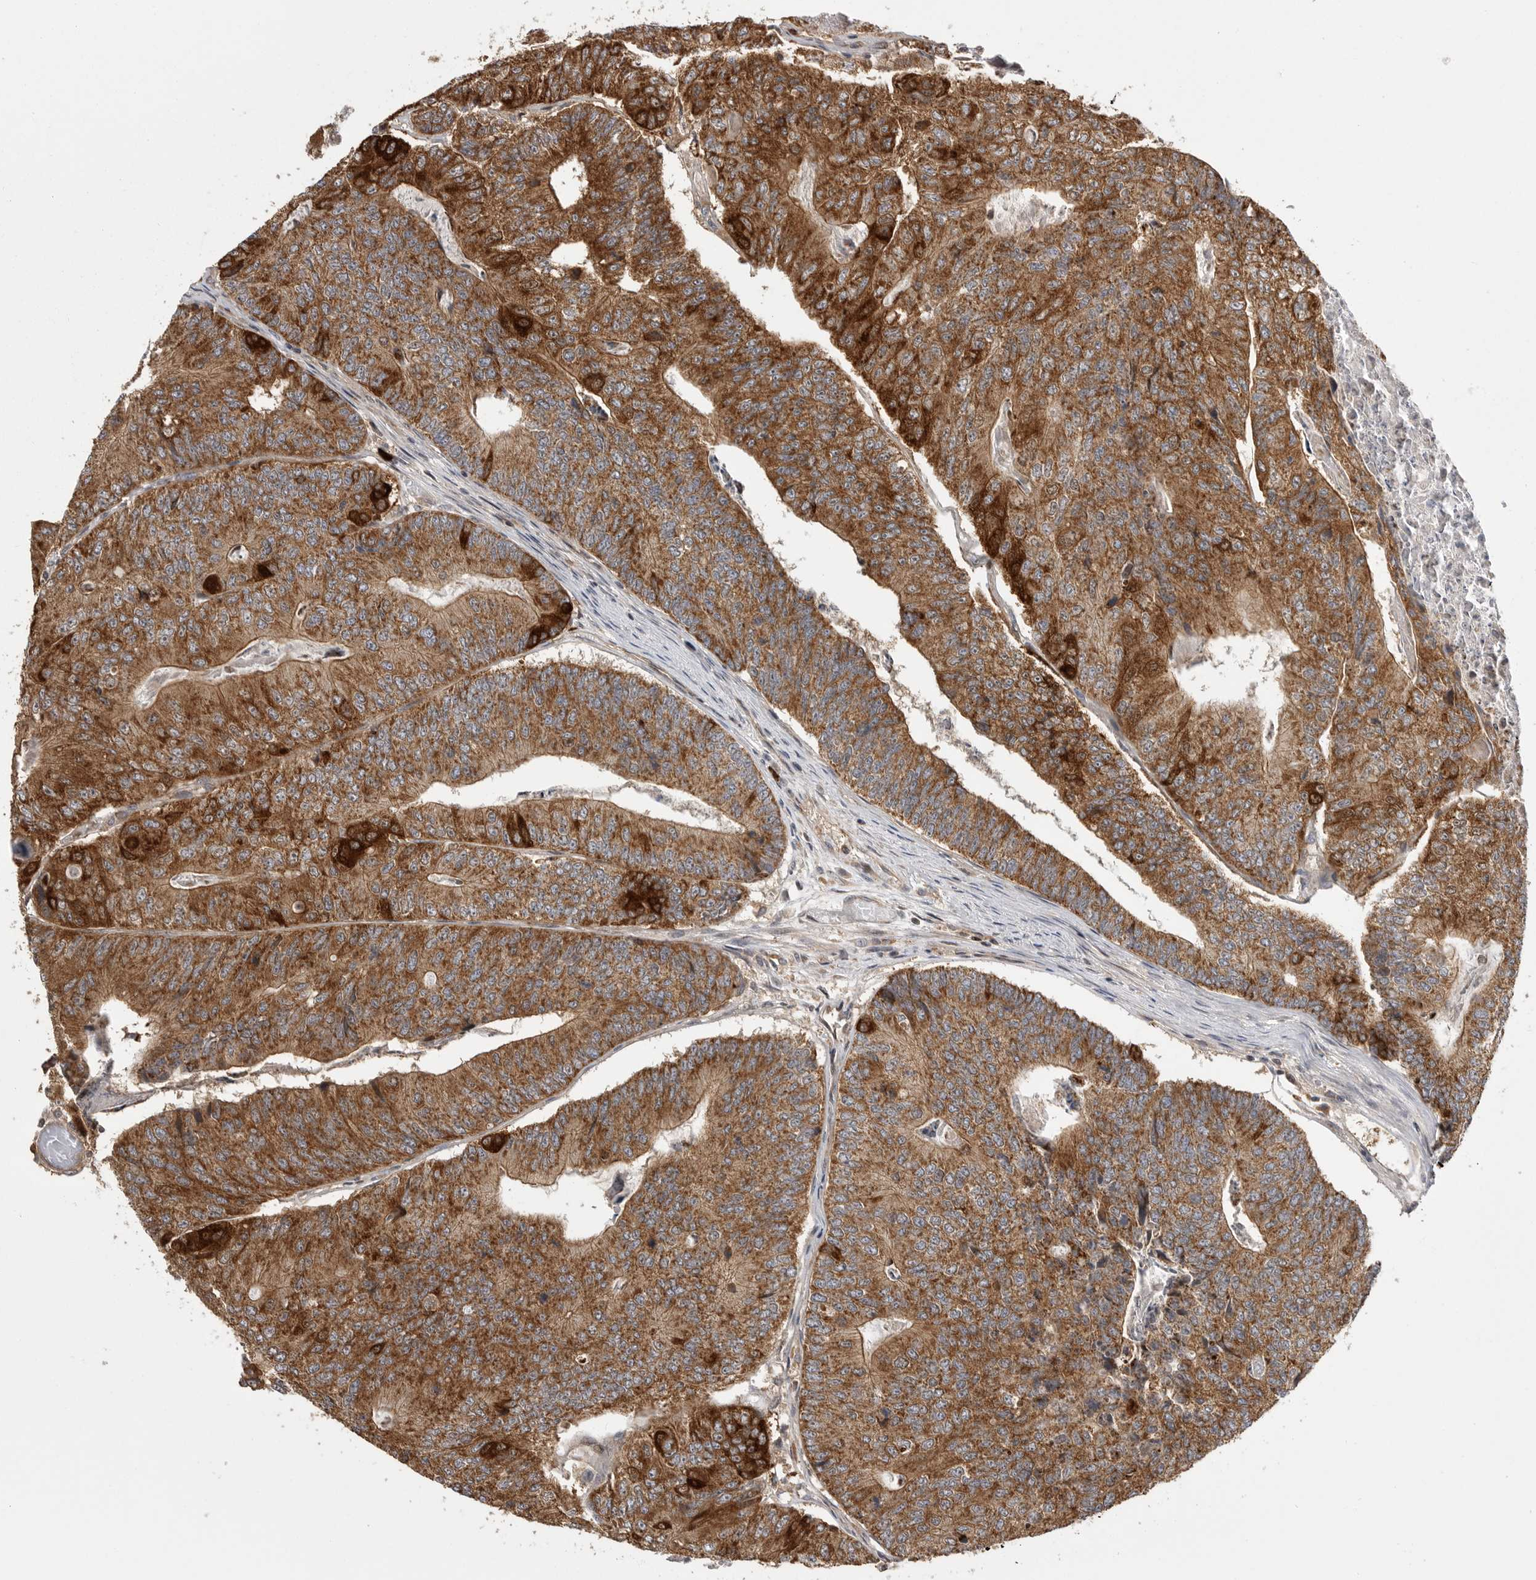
{"staining": {"intensity": "strong", "quantity": ">75%", "location": "cytoplasmic/membranous"}, "tissue": "colorectal cancer", "cell_type": "Tumor cells", "image_type": "cancer", "snomed": [{"axis": "morphology", "description": "Adenocarcinoma, NOS"}, {"axis": "topography", "description": "Colon"}], "caption": "A brown stain highlights strong cytoplasmic/membranous staining of a protein in colorectal cancer (adenocarcinoma) tumor cells.", "gene": "OXR1", "patient": {"sex": "female", "age": 67}}